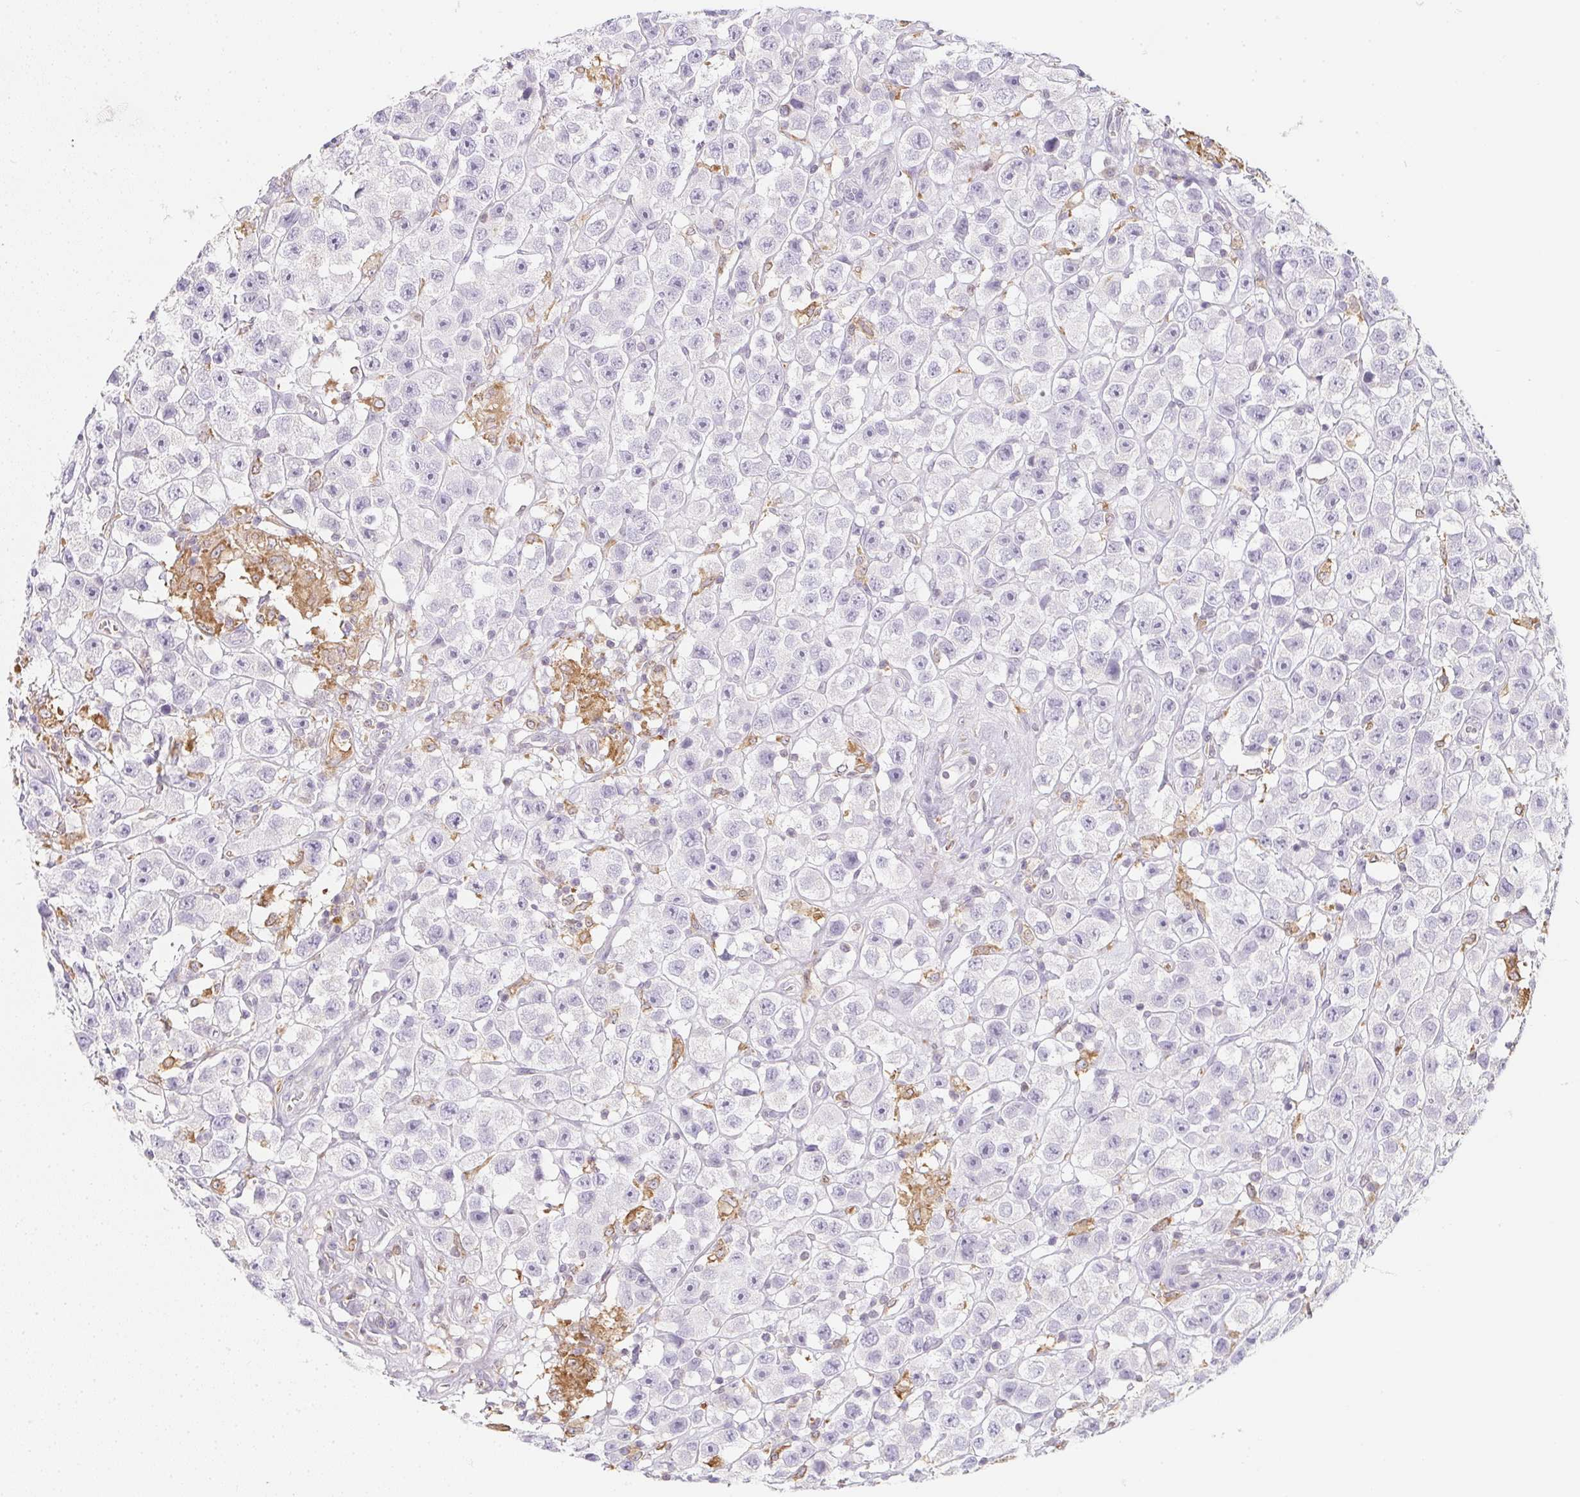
{"staining": {"intensity": "negative", "quantity": "none", "location": "none"}, "tissue": "testis cancer", "cell_type": "Tumor cells", "image_type": "cancer", "snomed": [{"axis": "morphology", "description": "Seminoma, NOS"}, {"axis": "topography", "description": "Testis"}], "caption": "The immunohistochemistry histopathology image has no significant positivity in tumor cells of seminoma (testis) tissue.", "gene": "SOAT1", "patient": {"sex": "male", "age": 45}}